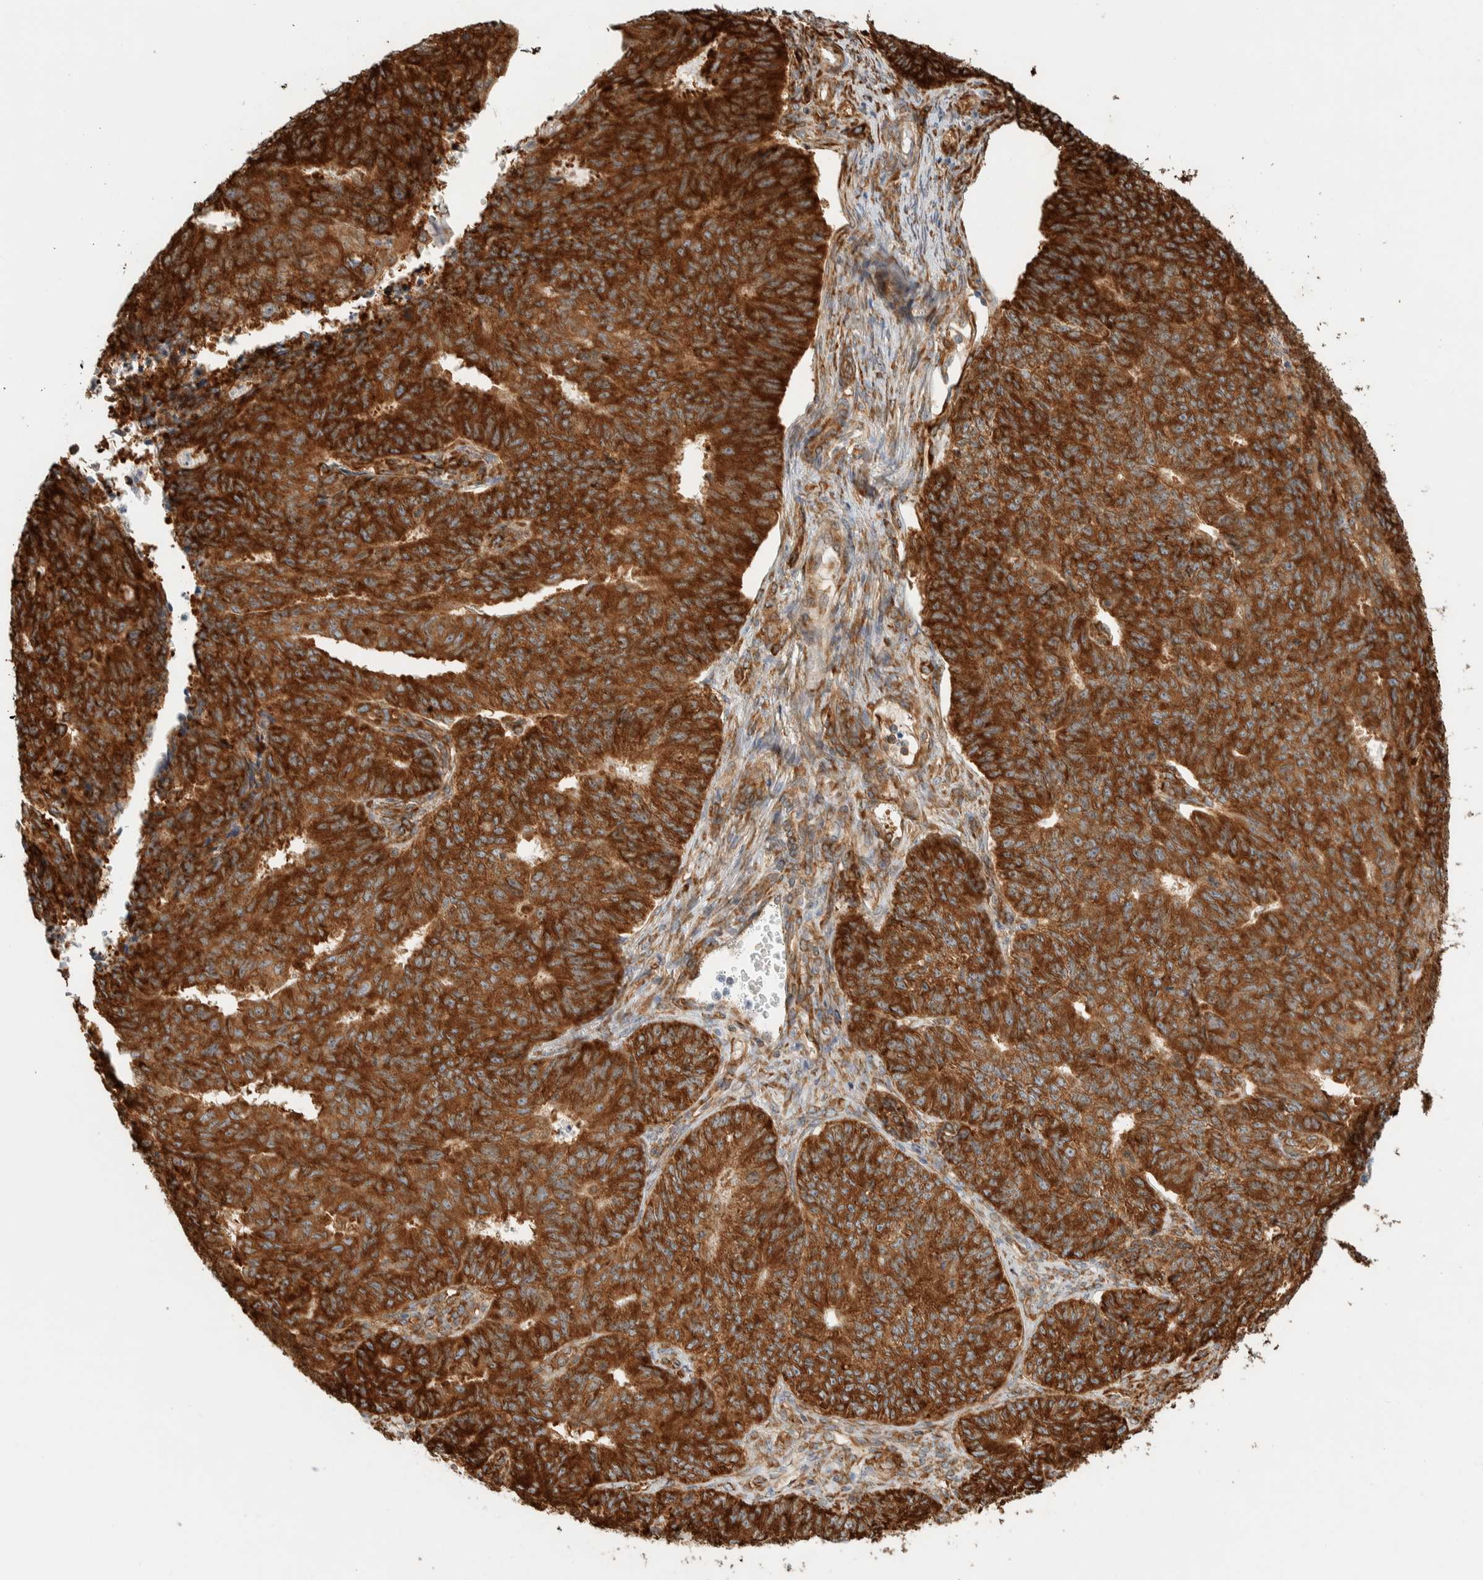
{"staining": {"intensity": "strong", "quantity": ">75%", "location": "cytoplasmic/membranous"}, "tissue": "endometrial cancer", "cell_type": "Tumor cells", "image_type": "cancer", "snomed": [{"axis": "morphology", "description": "Adenocarcinoma, NOS"}, {"axis": "topography", "description": "Endometrium"}], "caption": "Brown immunohistochemical staining in human endometrial adenocarcinoma displays strong cytoplasmic/membranous expression in about >75% of tumor cells. The staining is performed using DAB (3,3'-diaminobenzidine) brown chromogen to label protein expression. The nuclei are counter-stained blue using hematoxylin.", "gene": "LLGL2", "patient": {"sex": "female", "age": 32}}